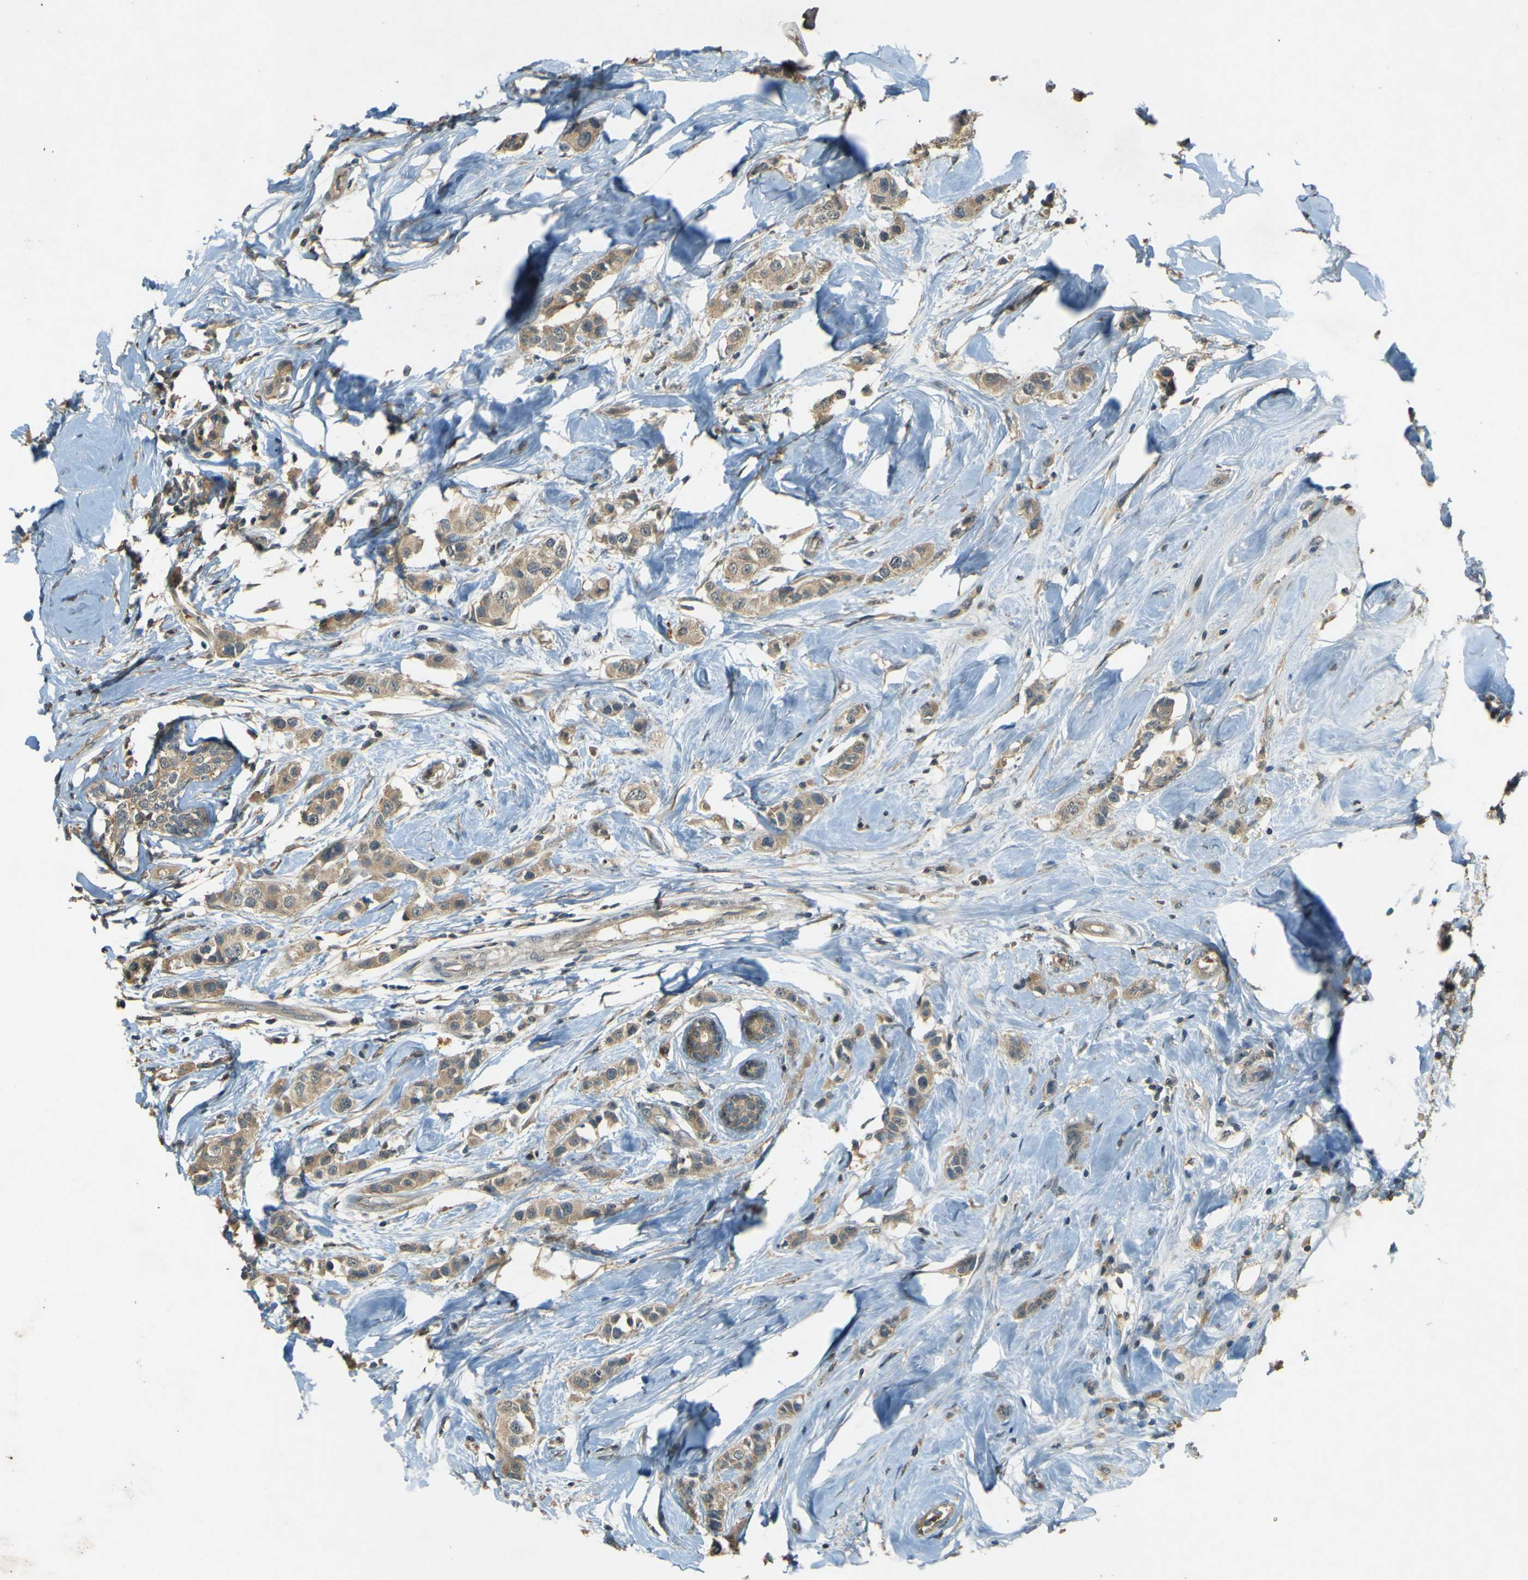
{"staining": {"intensity": "weak", "quantity": ">75%", "location": "cytoplasmic/membranous"}, "tissue": "breast cancer", "cell_type": "Tumor cells", "image_type": "cancer", "snomed": [{"axis": "morphology", "description": "Normal tissue, NOS"}, {"axis": "morphology", "description": "Duct carcinoma"}, {"axis": "topography", "description": "Breast"}], "caption": "Immunohistochemical staining of human infiltrating ductal carcinoma (breast) shows low levels of weak cytoplasmic/membranous expression in approximately >75% of tumor cells.", "gene": "MPDZ", "patient": {"sex": "female", "age": 50}}